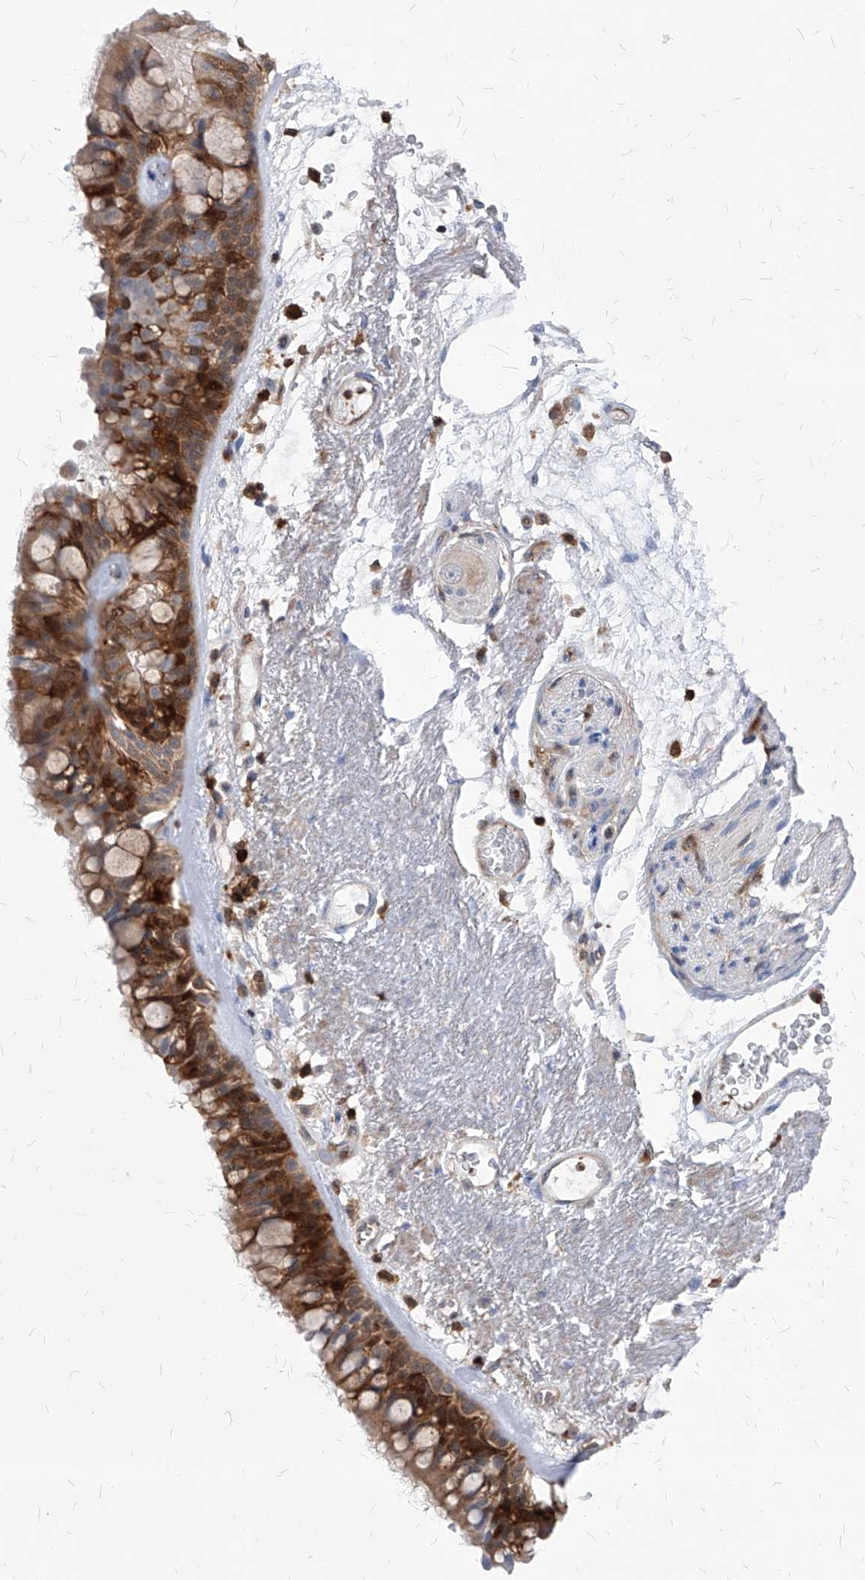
{"staining": {"intensity": "moderate", "quantity": "25%-75%", "location": "cytoplasmic/membranous"}, "tissue": "bronchus", "cell_type": "Respiratory epithelial cells", "image_type": "normal", "snomed": [{"axis": "morphology", "description": "Normal tissue, NOS"}, {"axis": "morphology", "description": "Squamous cell carcinoma, NOS"}, {"axis": "topography", "description": "Lymph node"}, {"axis": "topography", "description": "Bronchus"}, {"axis": "topography", "description": "Lung"}], "caption": "Protein positivity by IHC reveals moderate cytoplasmic/membranous staining in approximately 25%-75% of respiratory epithelial cells in benign bronchus.", "gene": "ABRACL", "patient": {"sex": "male", "age": 66}}